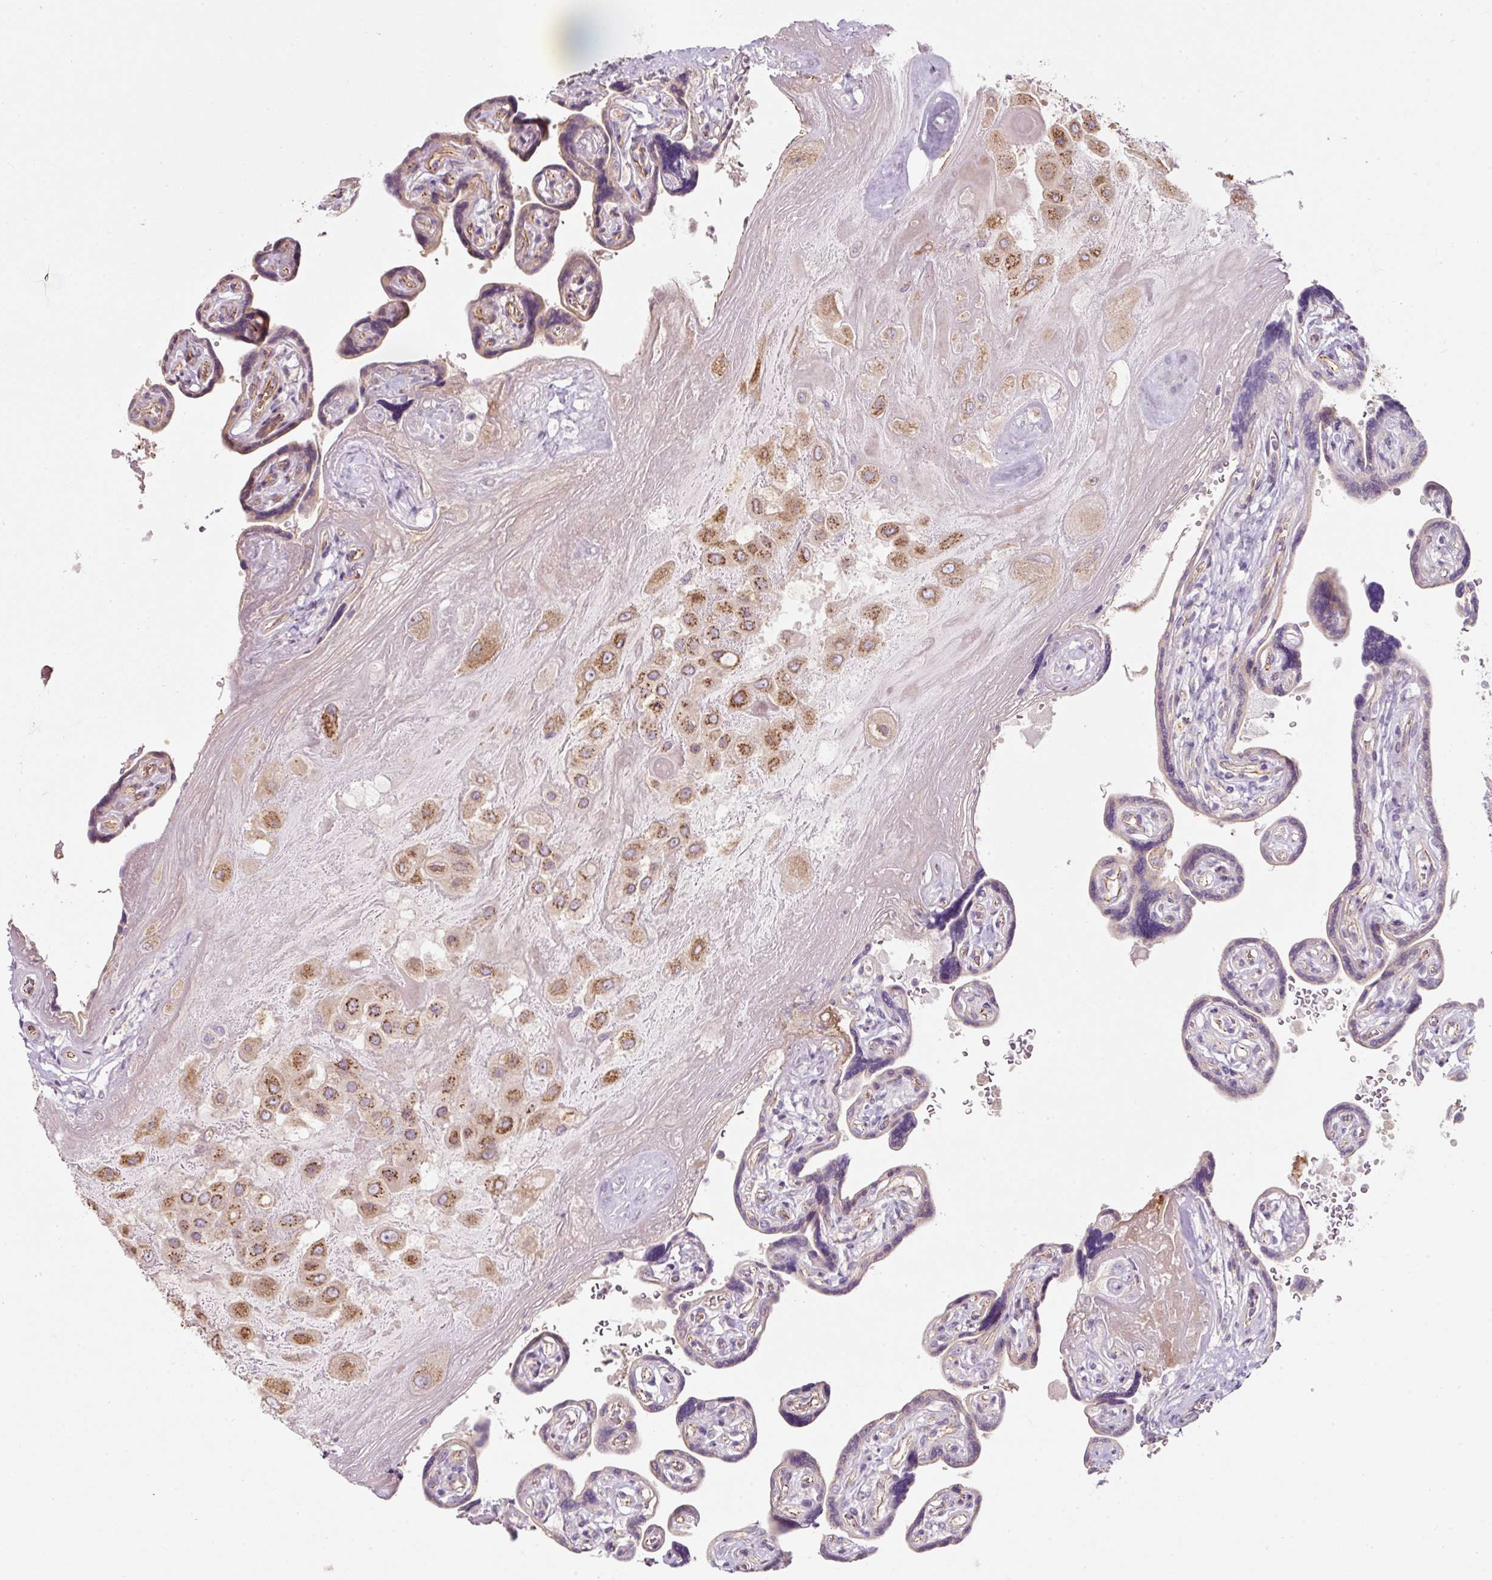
{"staining": {"intensity": "negative", "quantity": "none", "location": "none"}, "tissue": "placenta", "cell_type": "Decidual cells", "image_type": "normal", "snomed": [{"axis": "morphology", "description": "Normal tissue, NOS"}, {"axis": "topography", "description": "Placenta"}], "caption": "Immunohistochemistry (IHC) image of unremarkable placenta stained for a protein (brown), which reveals no expression in decidual cells.", "gene": "NBPF11", "patient": {"sex": "female", "age": 32}}